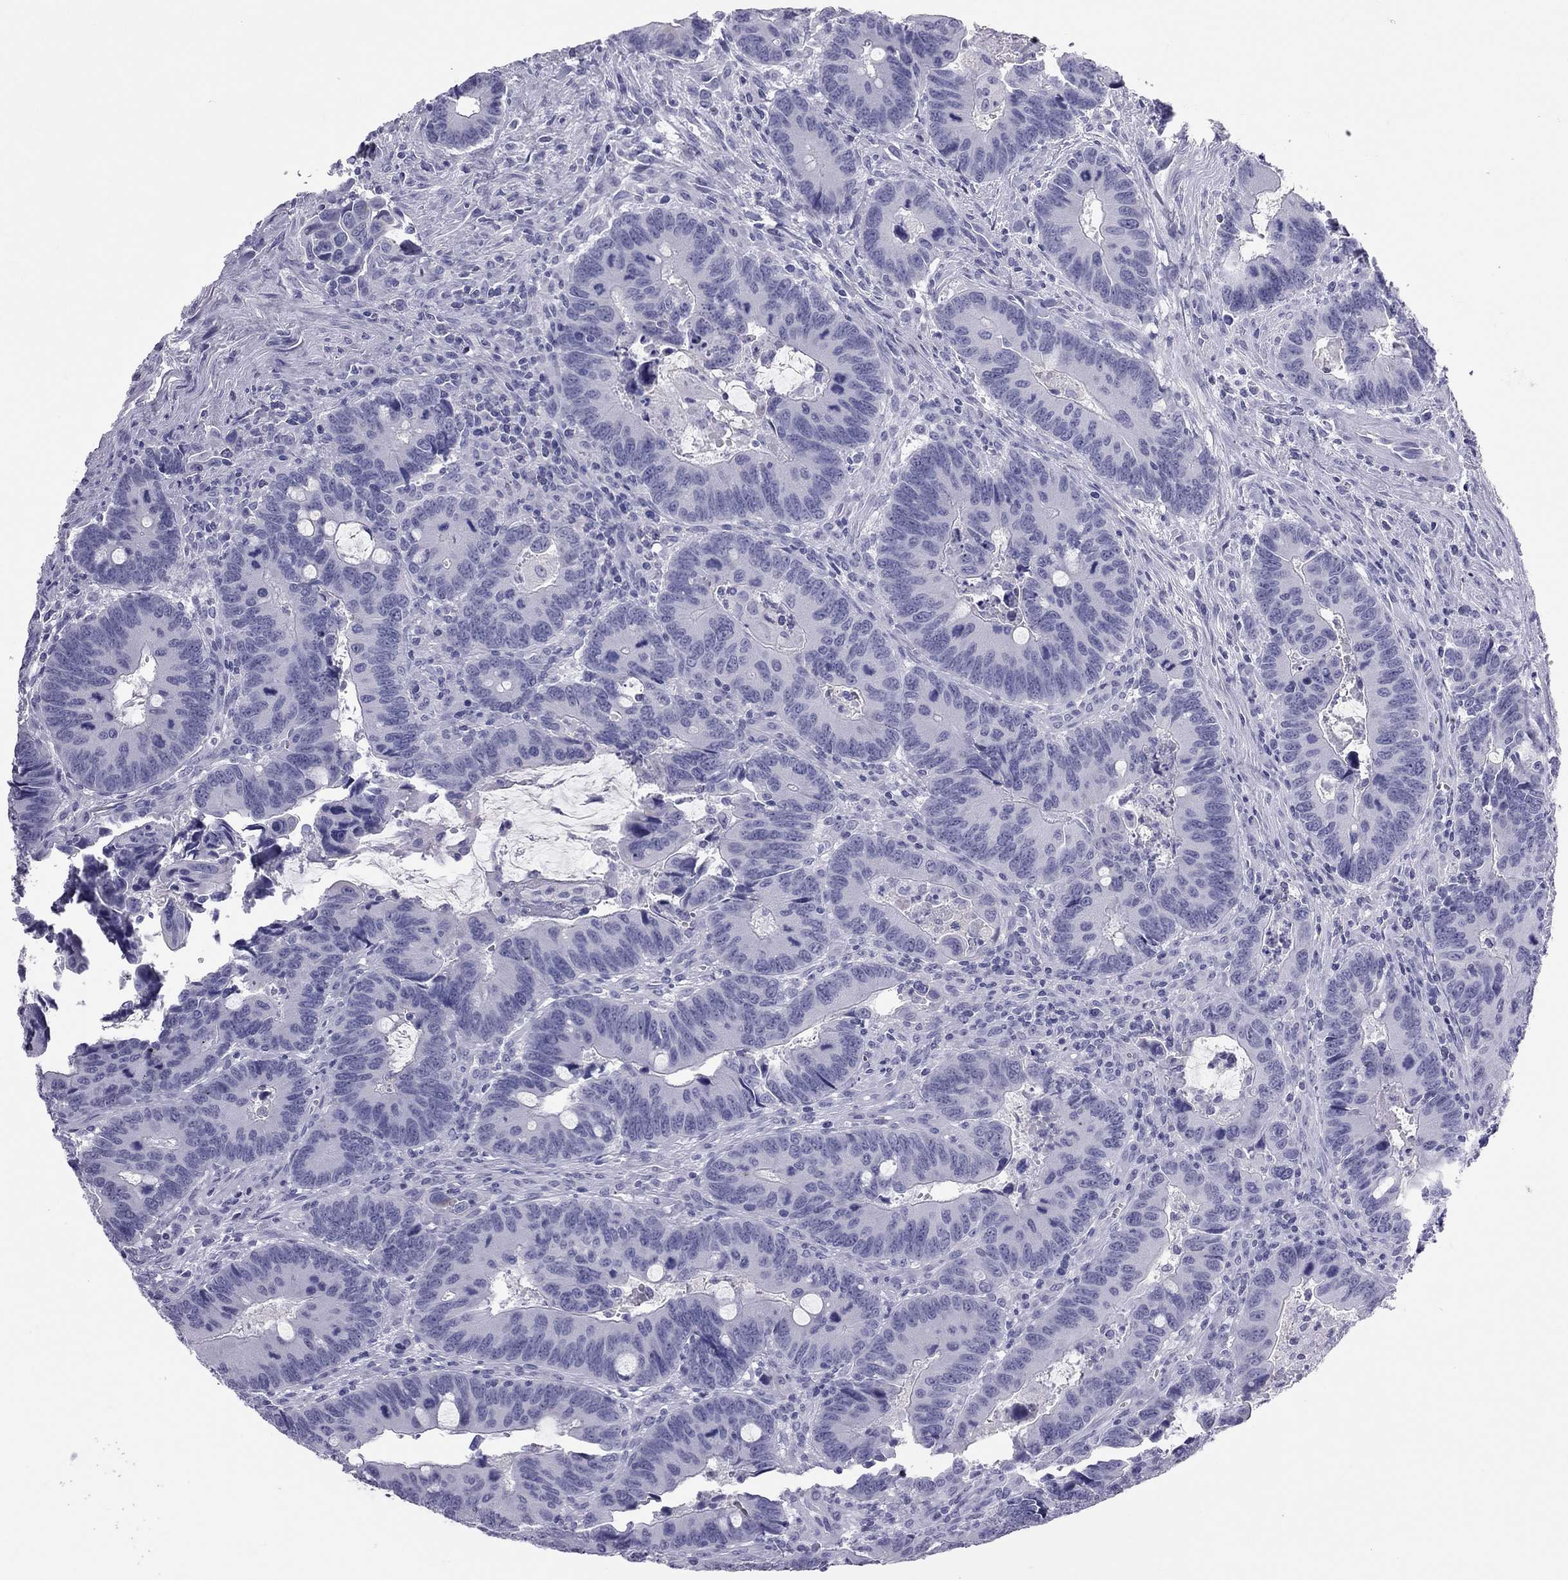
{"staining": {"intensity": "negative", "quantity": "none", "location": "none"}, "tissue": "colorectal cancer", "cell_type": "Tumor cells", "image_type": "cancer", "snomed": [{"axis": "morphology", "description": "Adenocarcinoma, NOS"}, {"axis": "topography", "description": "Rectum"}], "caption": "Human adenocarcinoma (colorectal) stained for a protein using IHC exhibits no positivity in tumor cells.", "gene": "TRPM3", "patient": {"sex": "male", "age": 67}}